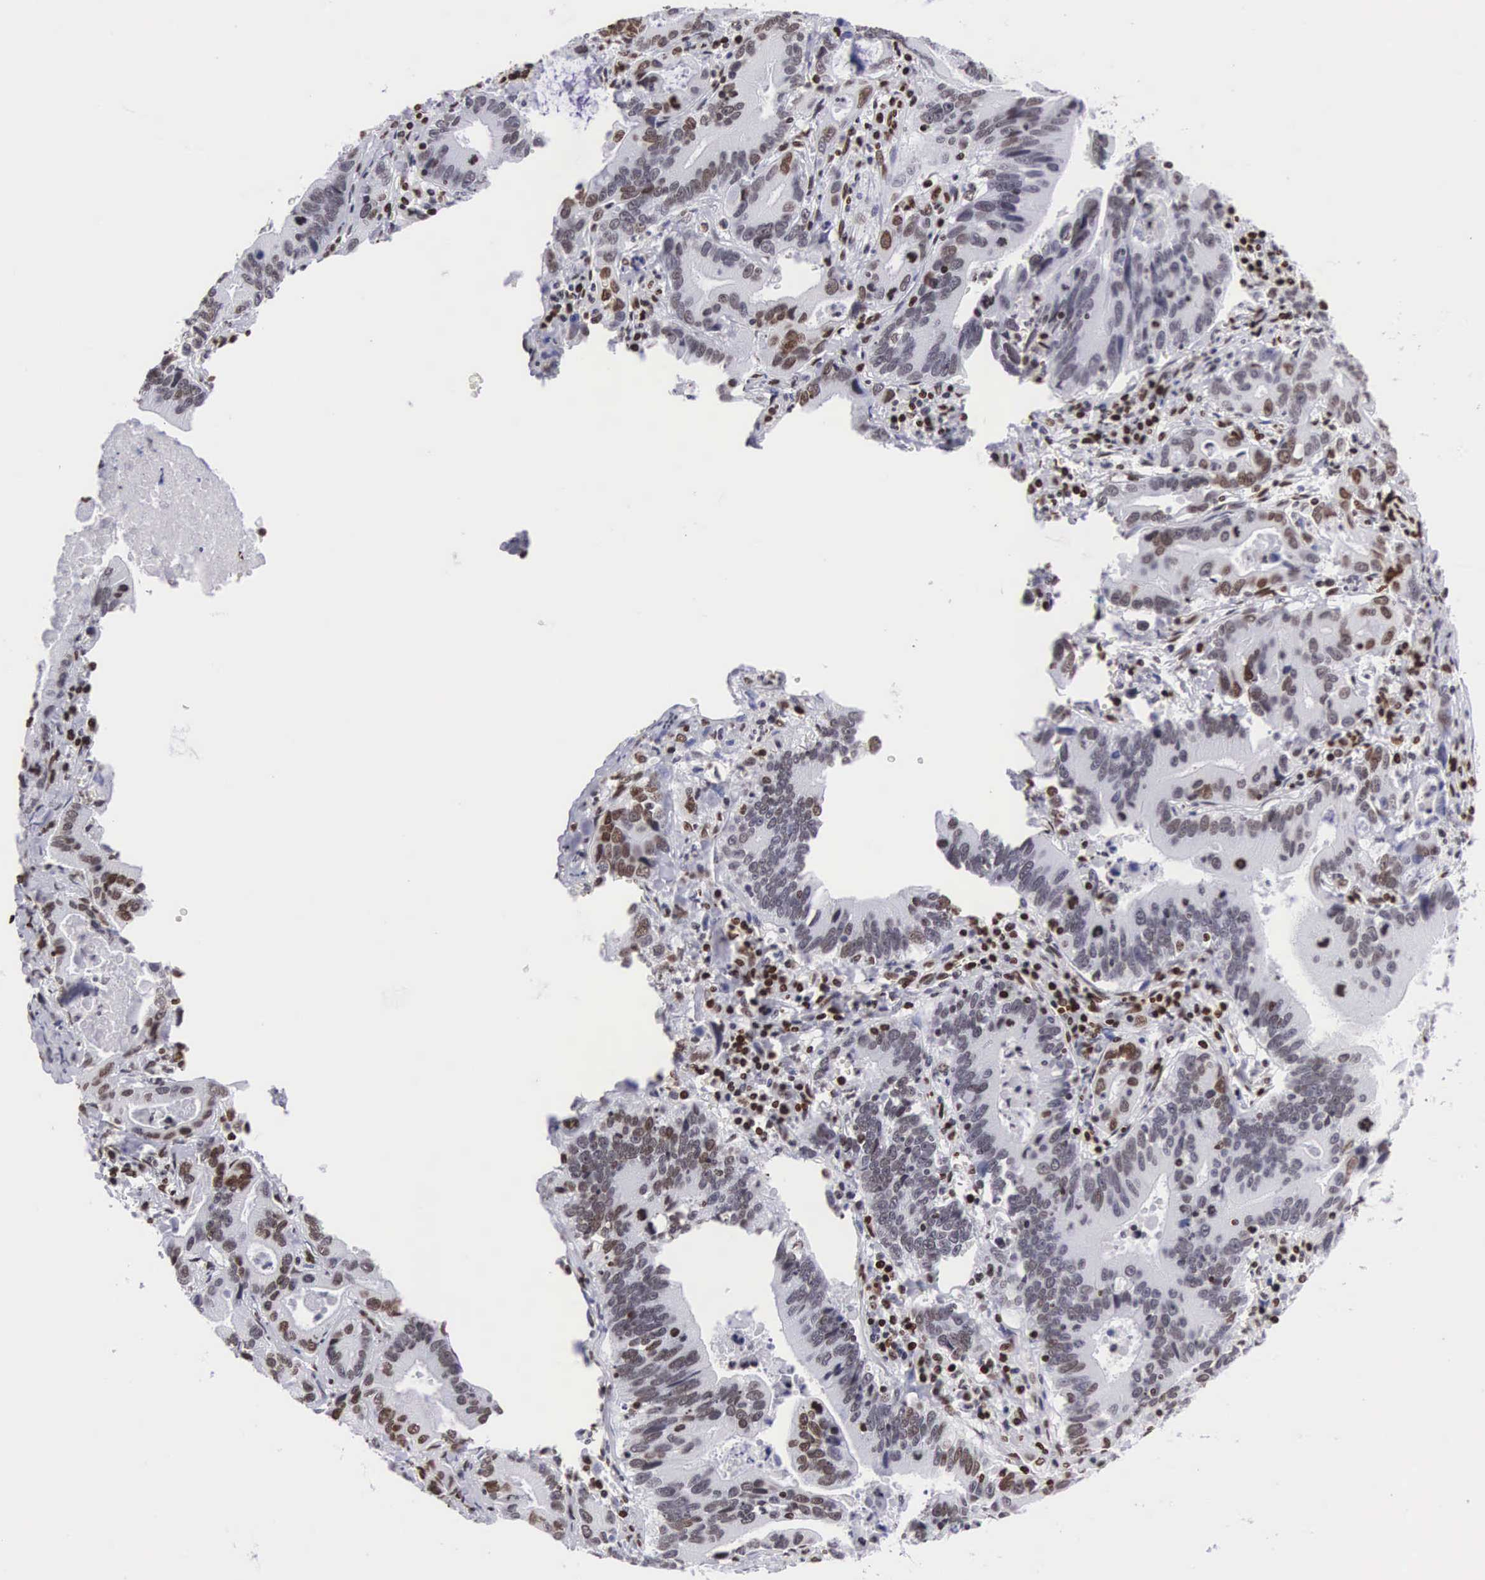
{"staining": {"intensity": "moderate", "quantity": ">75%", "location": "nuclear"}, "tissue": "stomach cancer", "cell_type": "Tumor cells", "image_type": "cancer", "snomed": [{"axis": "morphology", "description": "Adenocarcinoma, NOS"}, {"axis": "topography", "description": "Stomach, upper"}], "caption": "A brown stain shows moderate nuclear expression of a protein in human stomach adenocarcinoma tumor cells.", "gene": "MECP2", "patient": {"sex": "male", "age": 63}}